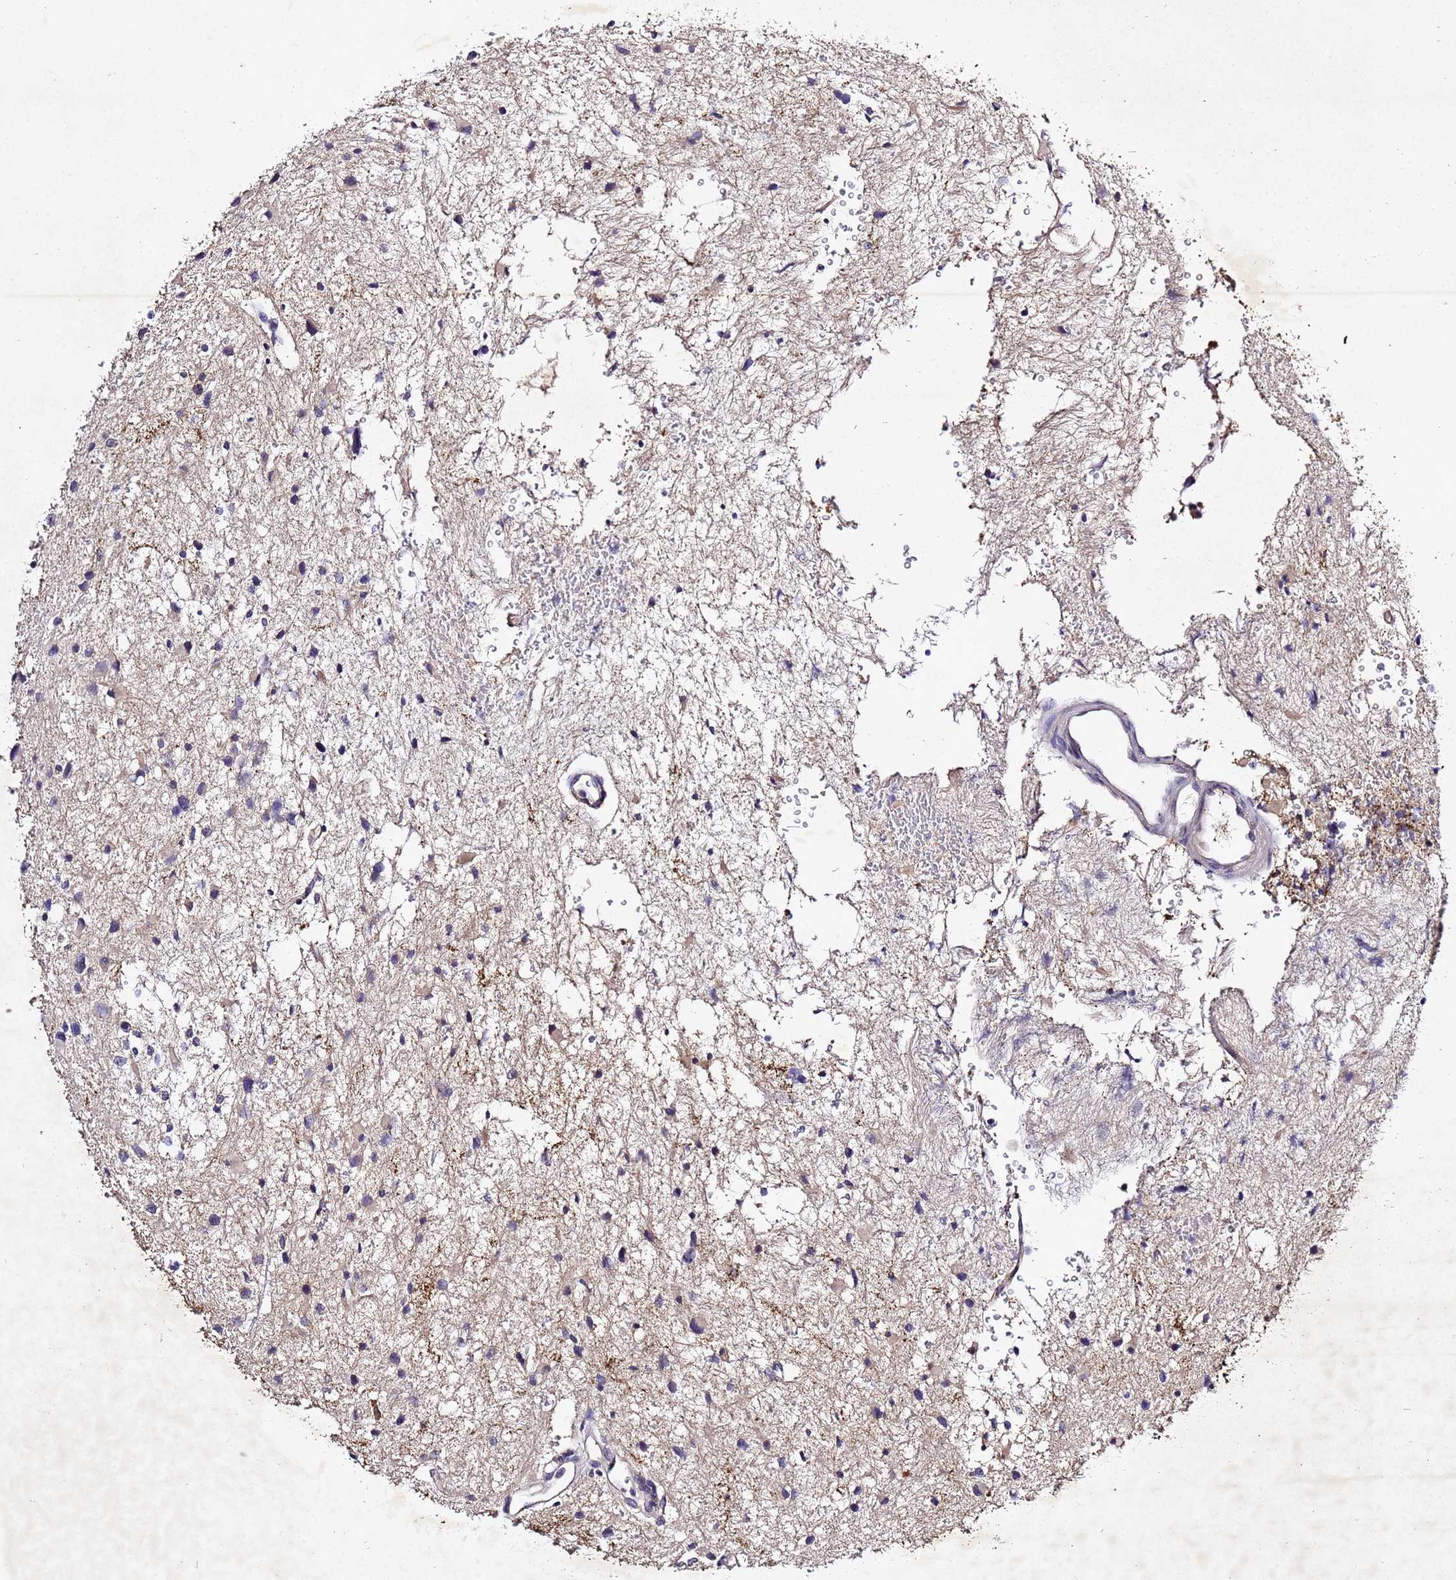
{"staining": {"intensity": "negative", "quantity": "none", "location": "none"}, "tissue": "glioma", "cell_type": "Tumor cells", "image_type": "cancer", "snomed": [{"axis": "morphology", "description": "Glioma, malignant, Low grade"}, {"axis": "topography", "description": "Brain"}], "caption": "This is an immunohistochemistry photomicrograph of malignant low-grade glioma. There is no staining in tumor cells.", "gene": "SV2B", "patient": {"sex": "female", "age": 32}}